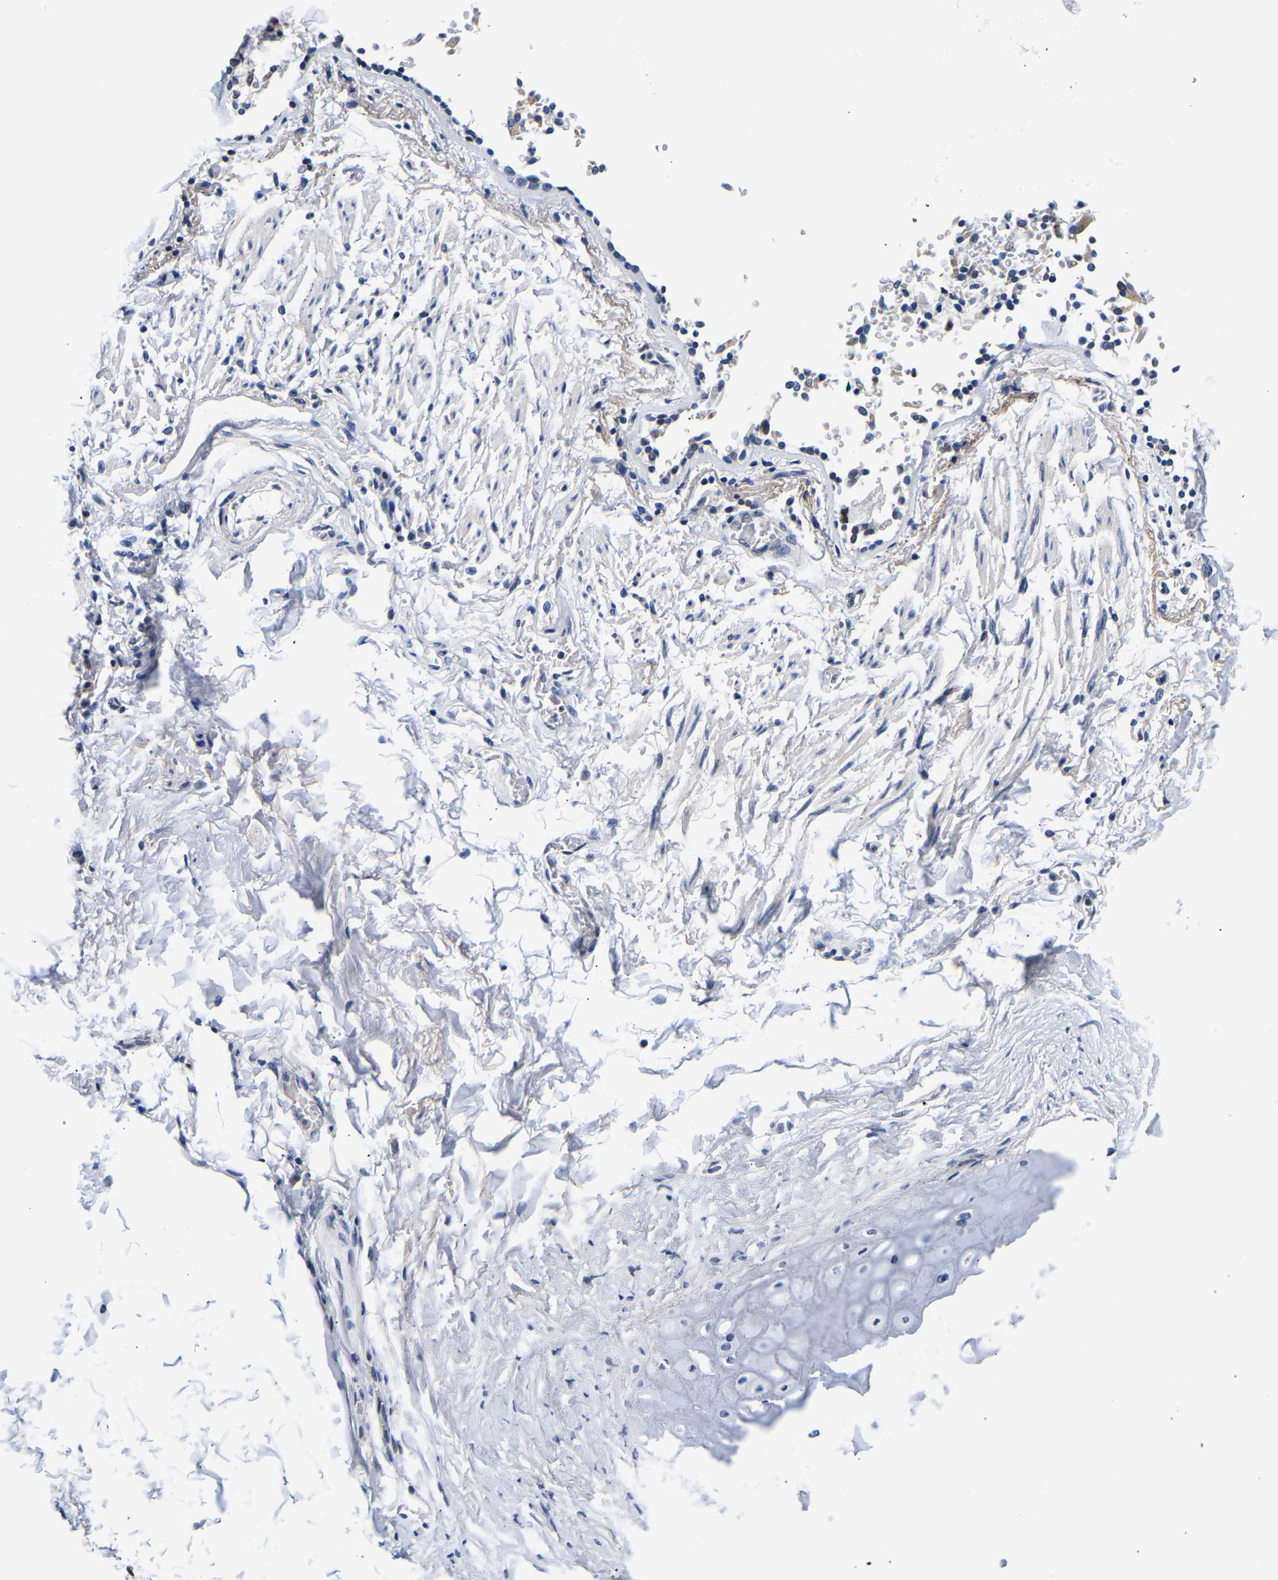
{"staining": {"intensity": "weak", "quantity": ">75%", "location": "nuclear"}, "tissue": "adipose tissue", "cell_type": "Adipocytes", "image_type": "normal", "snomed": [{"axis": "morphology", "description": "Normal tissue, NOS"}, {"axis": "topography", "description": "Cartilage tissue"}, {"axis": "topography", "description": "Lung"}], "caption": "This image demonstrates unremarkable adipose tissue stained with immunohistochemistry (IHC) to label a protein in brown. The nuclear of adipocytes show weak positivity for the protein. Nuclei are counter-stained blue.", "gene": "PTRHD1", "patient": {"sex": "female", "age": 77}}